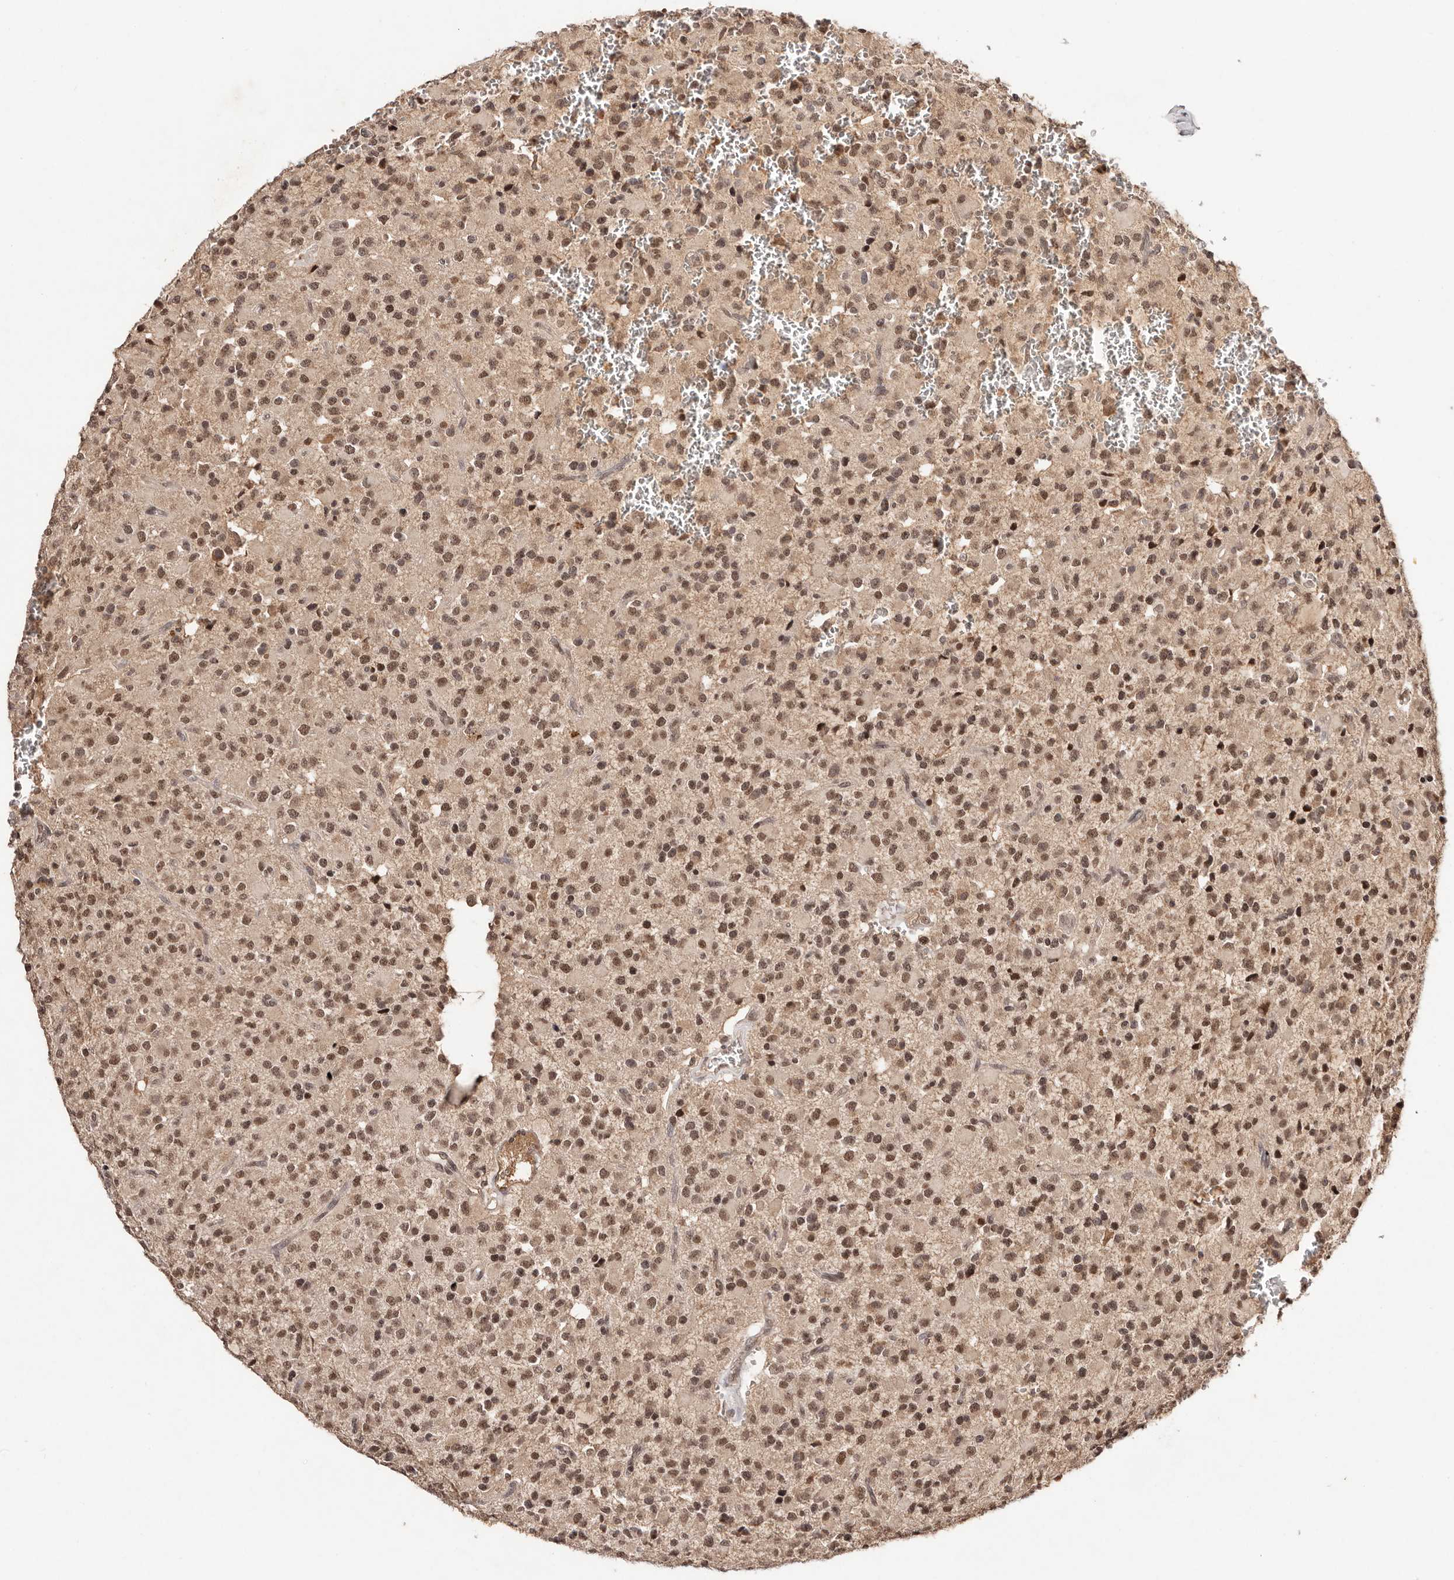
{"staining": {"intensity": "moderate", "quantity": ">75%", "location": "nuclear"}, "tissue": "glioma", "cell_type": "Tumor cells", "image_type": "cancer", "snomed": [{"axis": "morphology", "description": "Glioma, malignant, High grade"}, {"axis": "topography", "description": "Brain"}], "caption": "The micrograph displays immunohistochemical staining of glioma. There is moderate nuclear staining is identified in about >75% of tumor cells.", "gene": "BICRAL", "patient": {"sex": "male", "age": 34}}